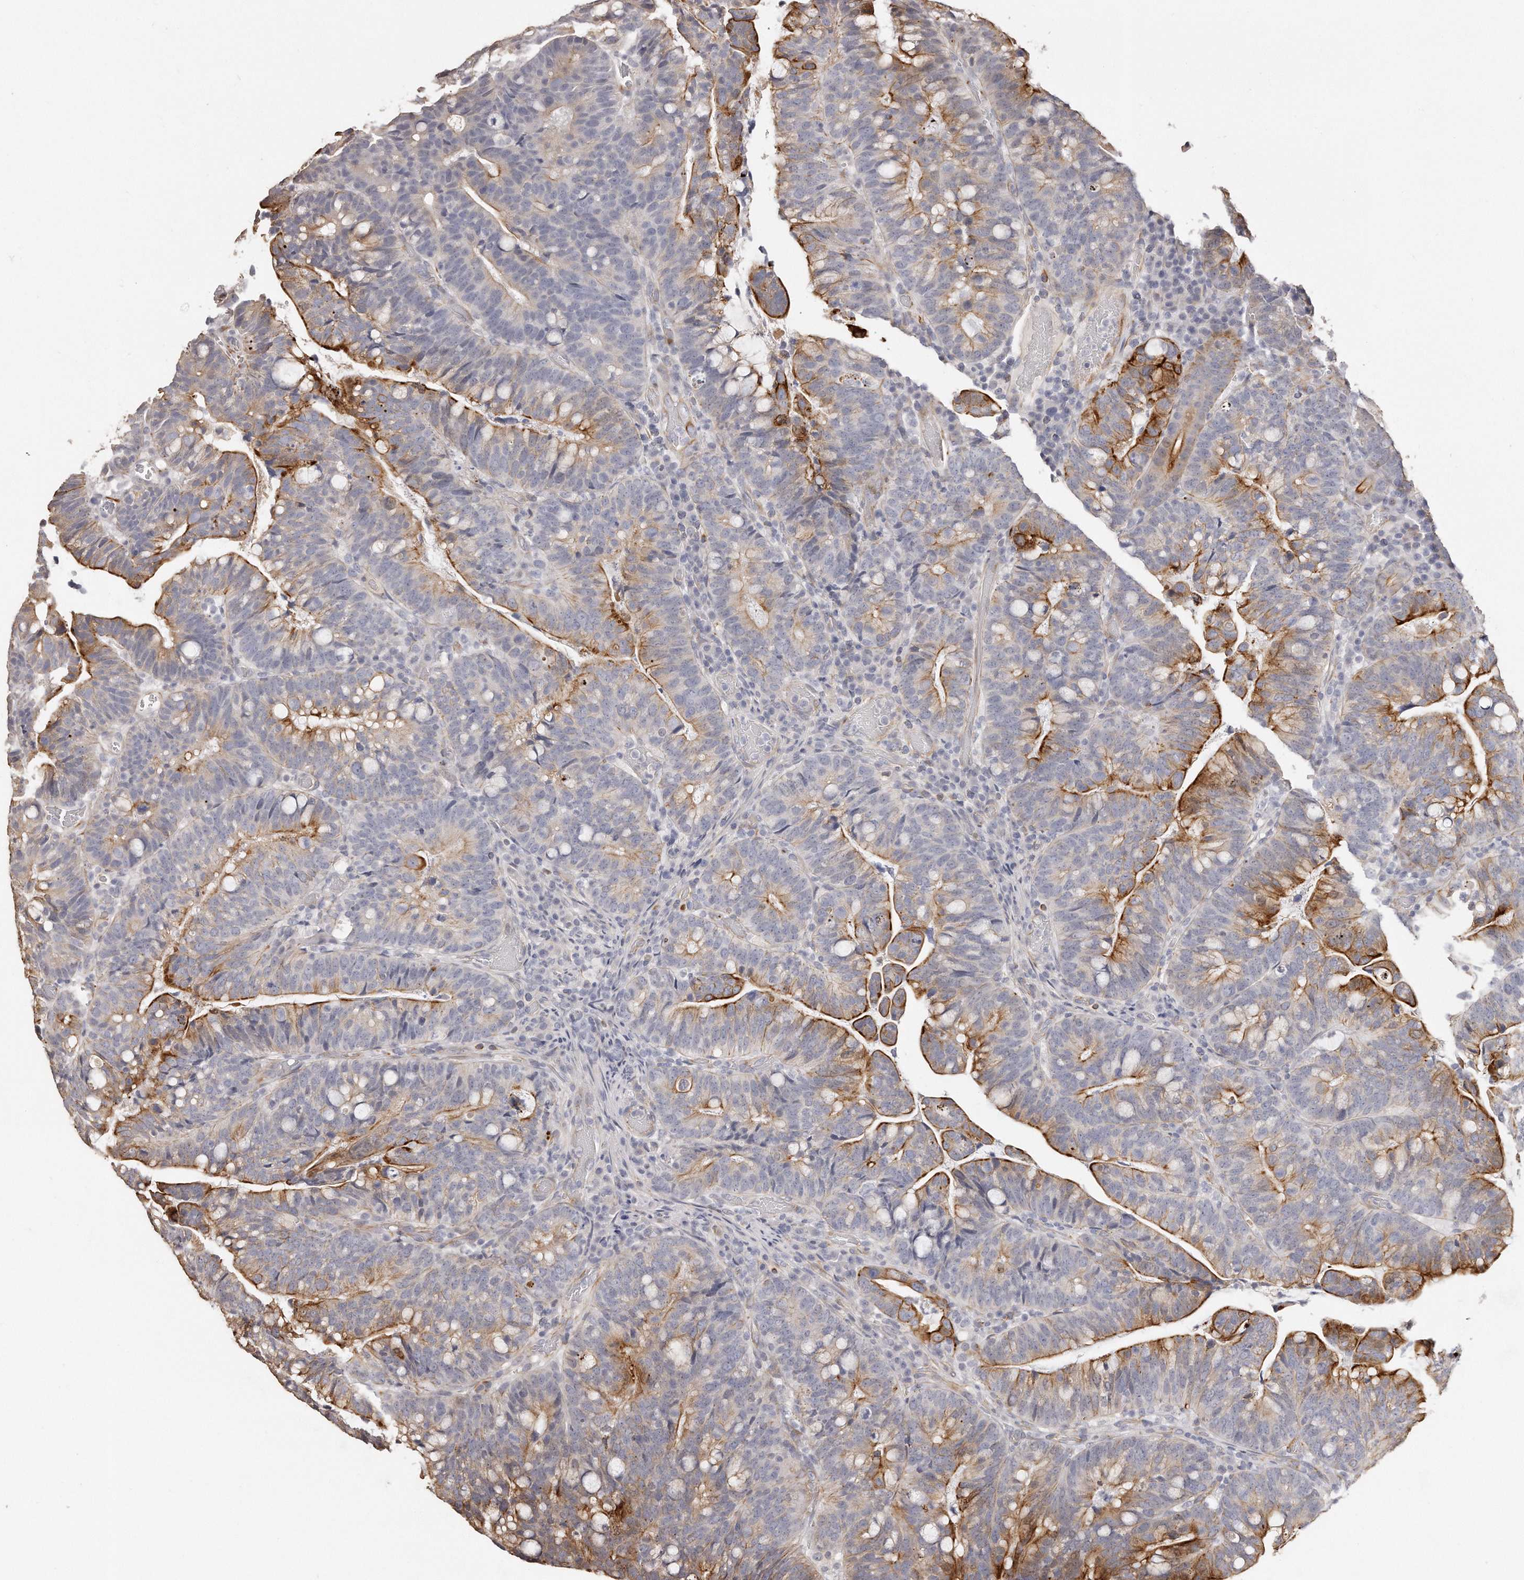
{"staining": {"intensity": "strong", "quantity": "25%-75%", "location": "cytoplasmic/membranous"}, "tissue": "colorectal cancer", "cell_type": "Tumor cells", "image_type": "cancer", "snomed": [{"axis": "morphology", "description": "Adenocarcinoma, NOS"}, {"axis": "topography", "description": "Colon"}], "caption": "High-magnification brightfield microscopy of colorectal cancer (adenocarcinoma) stained with DAB (brown) and counterstained with hematoxylin (blue). tumor cells exhibit strong cytoplasmic/membranous staining is seen in approximately25%-75% of cells. (Brightfield microscopy of DAB IHC at high magnification).", "gene": "ZYG11A", "patient": {"sex": "female", "age": 66}}